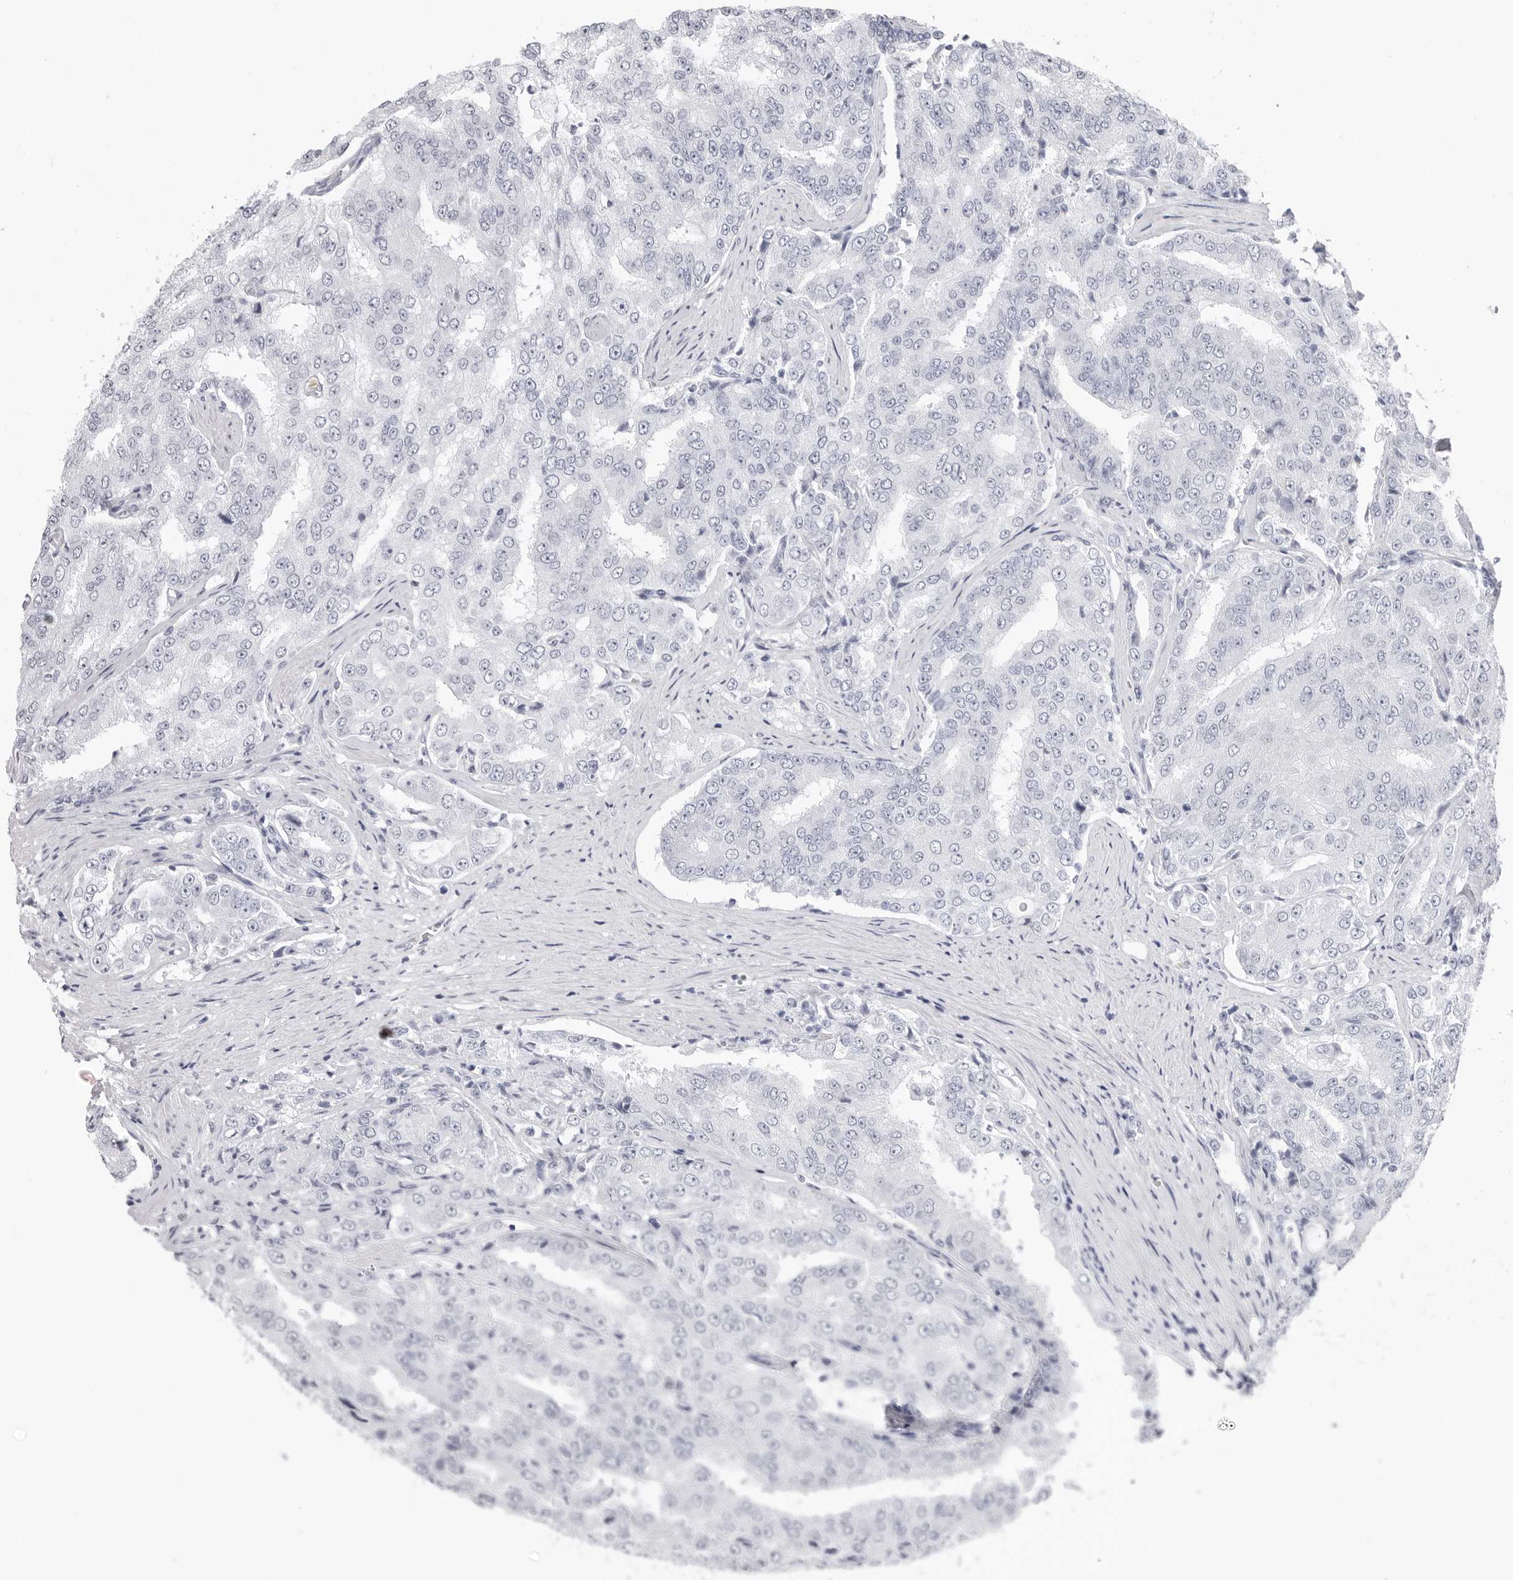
{"staining": {"intensity": "negative", "quantity": "none", "location": "none"}, "tissue": "prostate cancer", "cell_type": "Tumor cells", "image_type": "cancer", "snomed": [{"axis": "morphology", "description": "Adenocarcinoma, High grade"}, {"axis": "topography", "description": "Prostate"}], "caption": "There is no significant positivity in tumor cells of prostate high-grade adenocarcinoma.", "gene": "TSSK1B", "patient": {"sex": "male", "age": 58}}